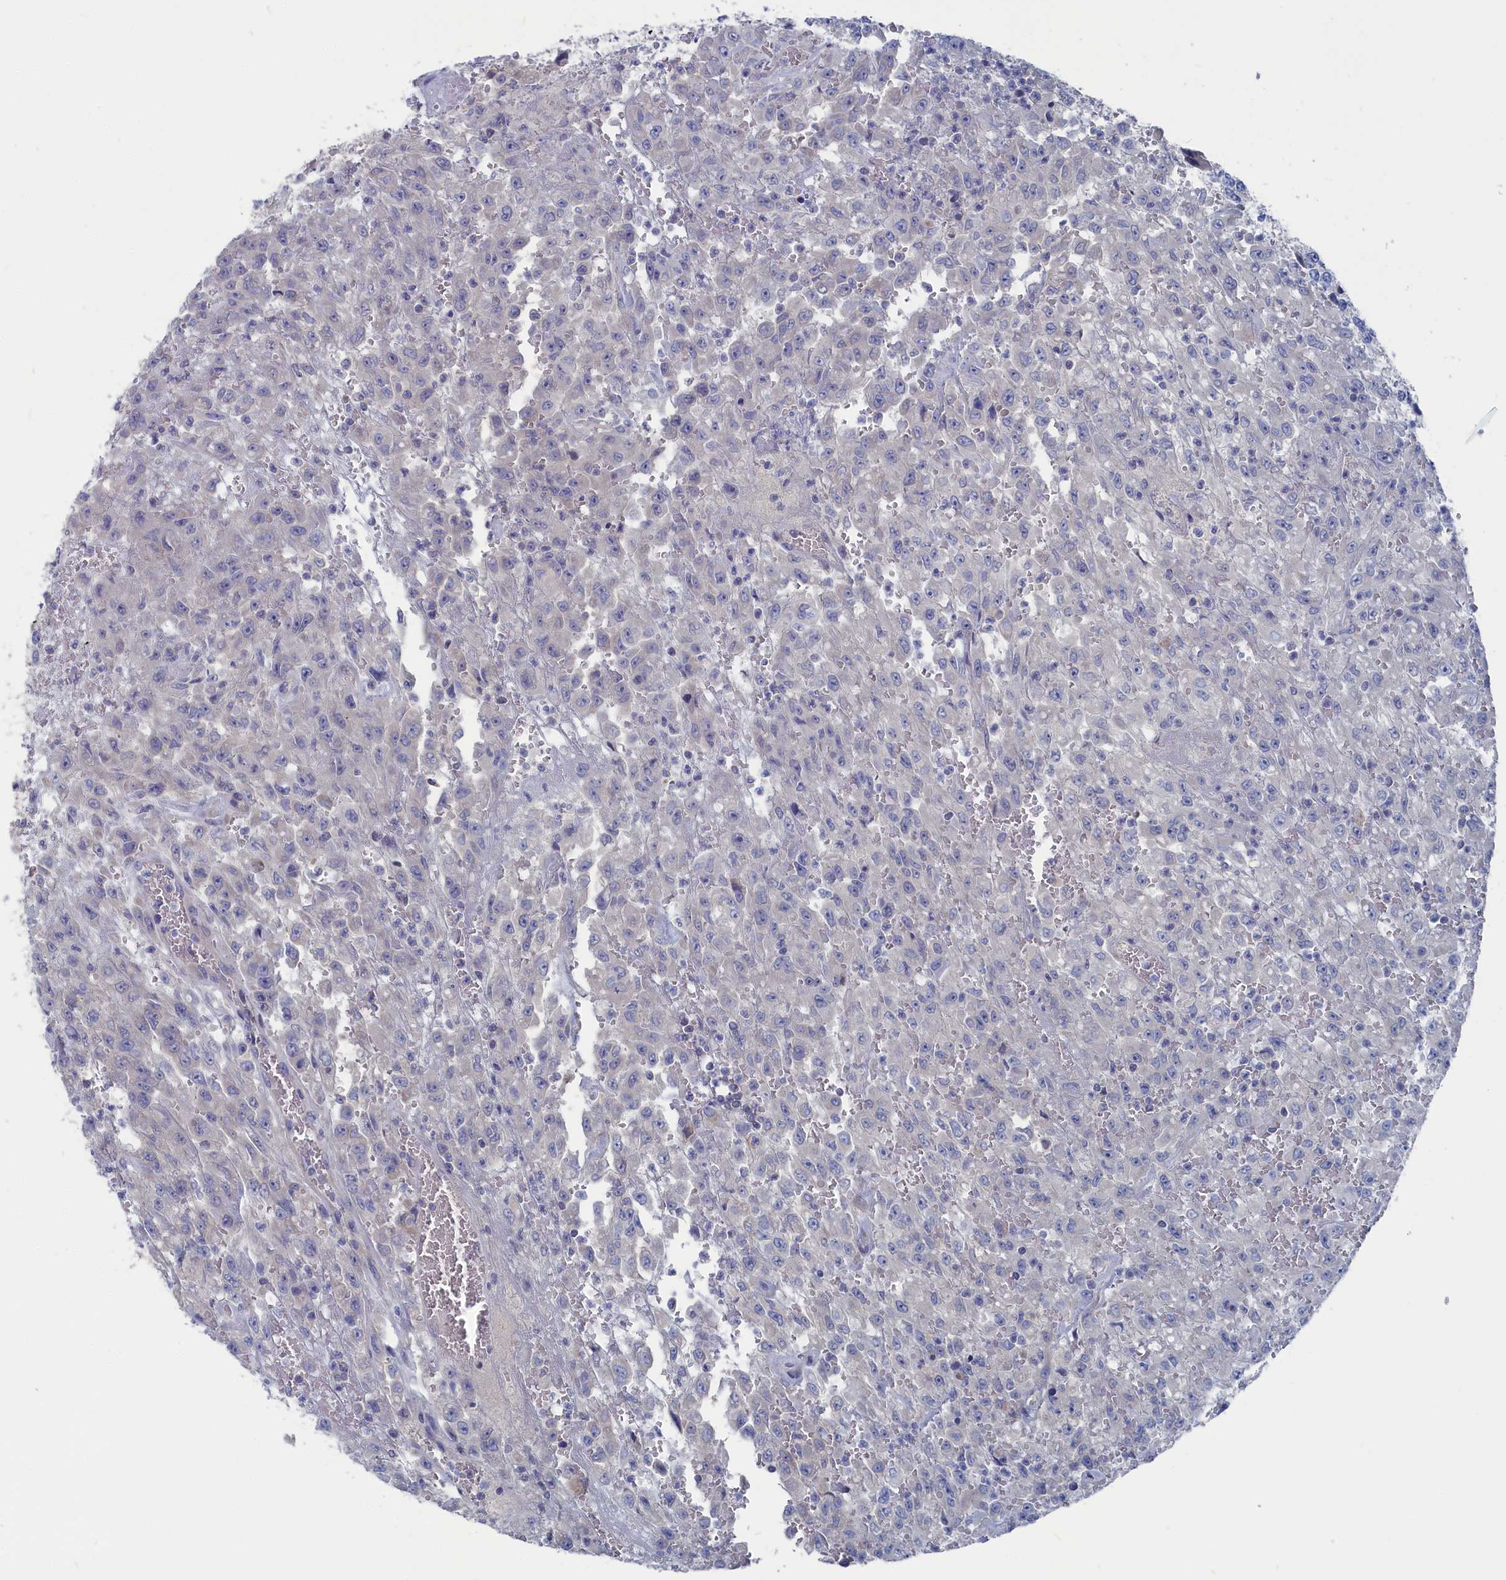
{"staining": {"intensity": "negative", "quantity": "none", "location": "none"}, "tissue": "urothelial cancer", "cell_type": "Tumor cells", "image_type": "cancer", "snomed": [{"axis": "morphology", "description": "Urothelial carcinoma, High grade"}, {"axis": "topography", "description": "Urinary bladder"}], "caption": "DAB (3,3'-diaminobenzidine) immunohistochemical staining of urothelial cancer exhibits no significant positivity in tumor cells.", "gene": "CEND1", "patient": {"sex": "male", "age": 46}}